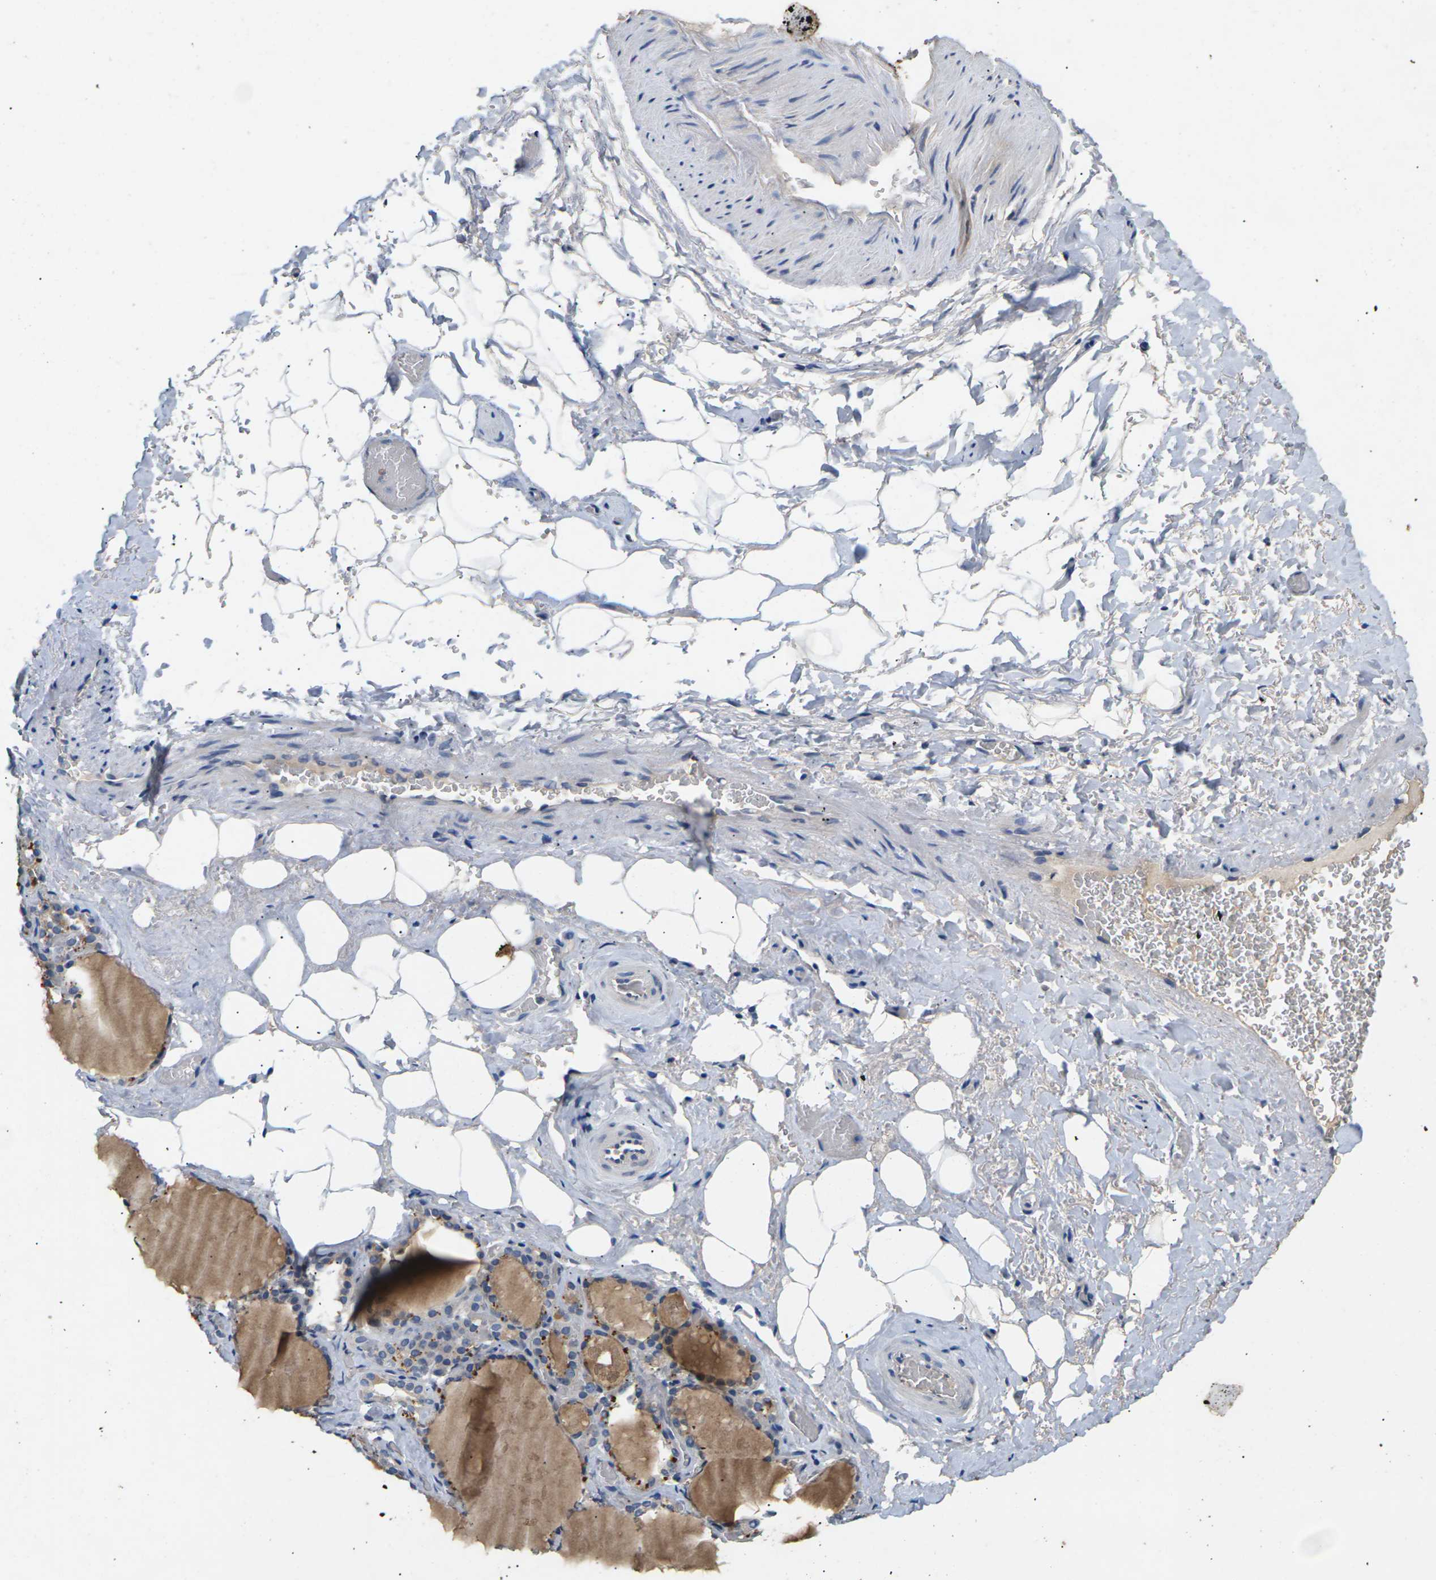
{"staining": {"intensity": "weak", "quantity": ">75%", "location": "cytoplasmic/membranous"}, "tissue": "thyroid gland", "cell_type": "Glandular cells", "image_type": "normal", "snomed": [{"axis": "morphology", "description": "Normal tissue, NOS"}, {"axis": "topography", "description": "Thyroid gland"}], "caption": "IHC photomicrograph of unremarkable thyroid gland stained for a protein (brown), which exhibits low levels of weak cytoplasmic/membranous expression in about >75% of glandular cells.", "gene": "SLC2A2", "patient": {"sex": "male", "age": 61}}